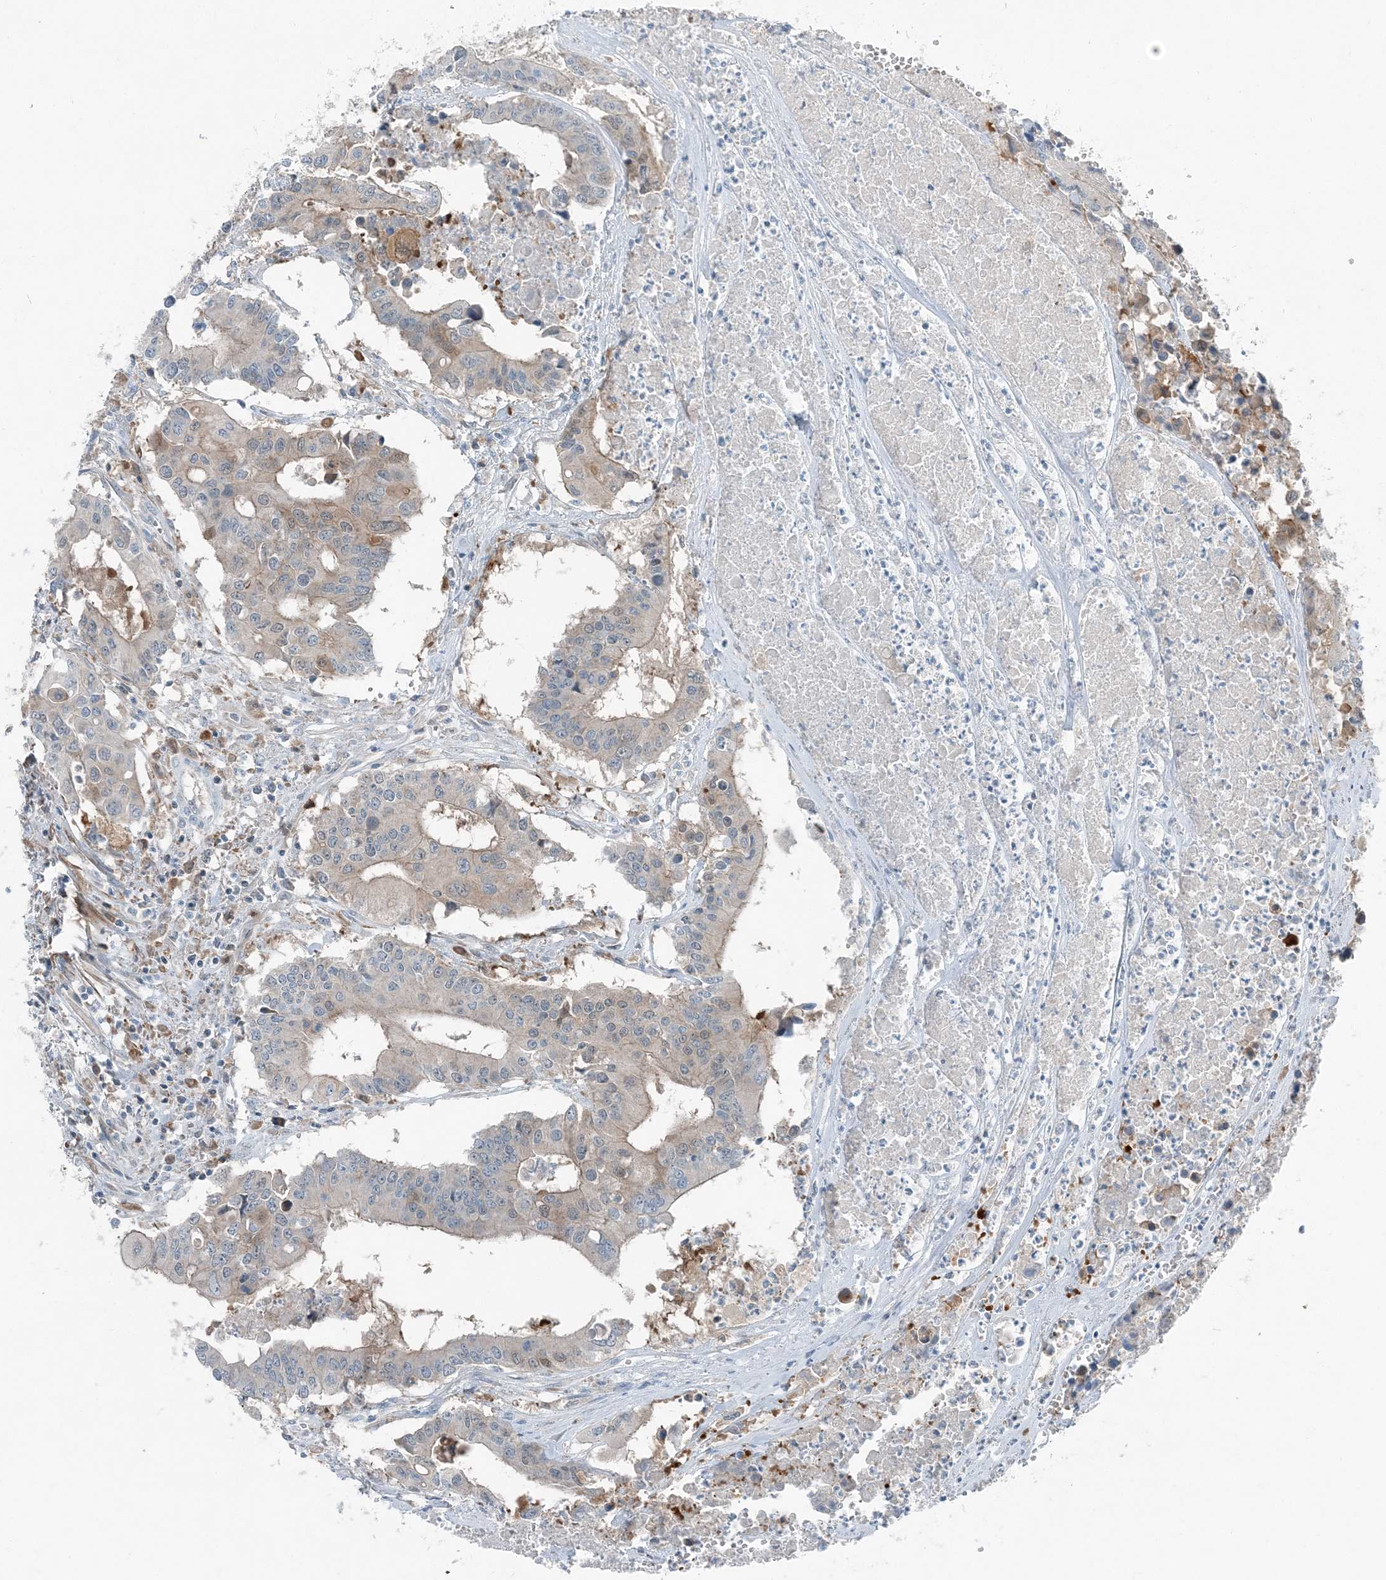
{"staining": {"intensity": "moderate", "quantity": "<25%", "location": "cytoplasmic/membranous"}, "tissue": "colorectal cancer", "cell_type": "Tumor cells", "image_type": "cancer", "snomed": [{"axis": "morphology", "description": "Adenocarcinoma, NOS"}, {"axis": "topography", "description": "Colon"}], "caption": "A histopathology image of human colorectal cancer stained for a protein shows moderate cytoplasmic/membranous brown staining in tumor cells. (DAB (3,3'-diaminobenzidine) IHC with brightfield microscopy, high magnification).", "gene": "ARMH1", "patient": {"sex": "male", "age": 77}}